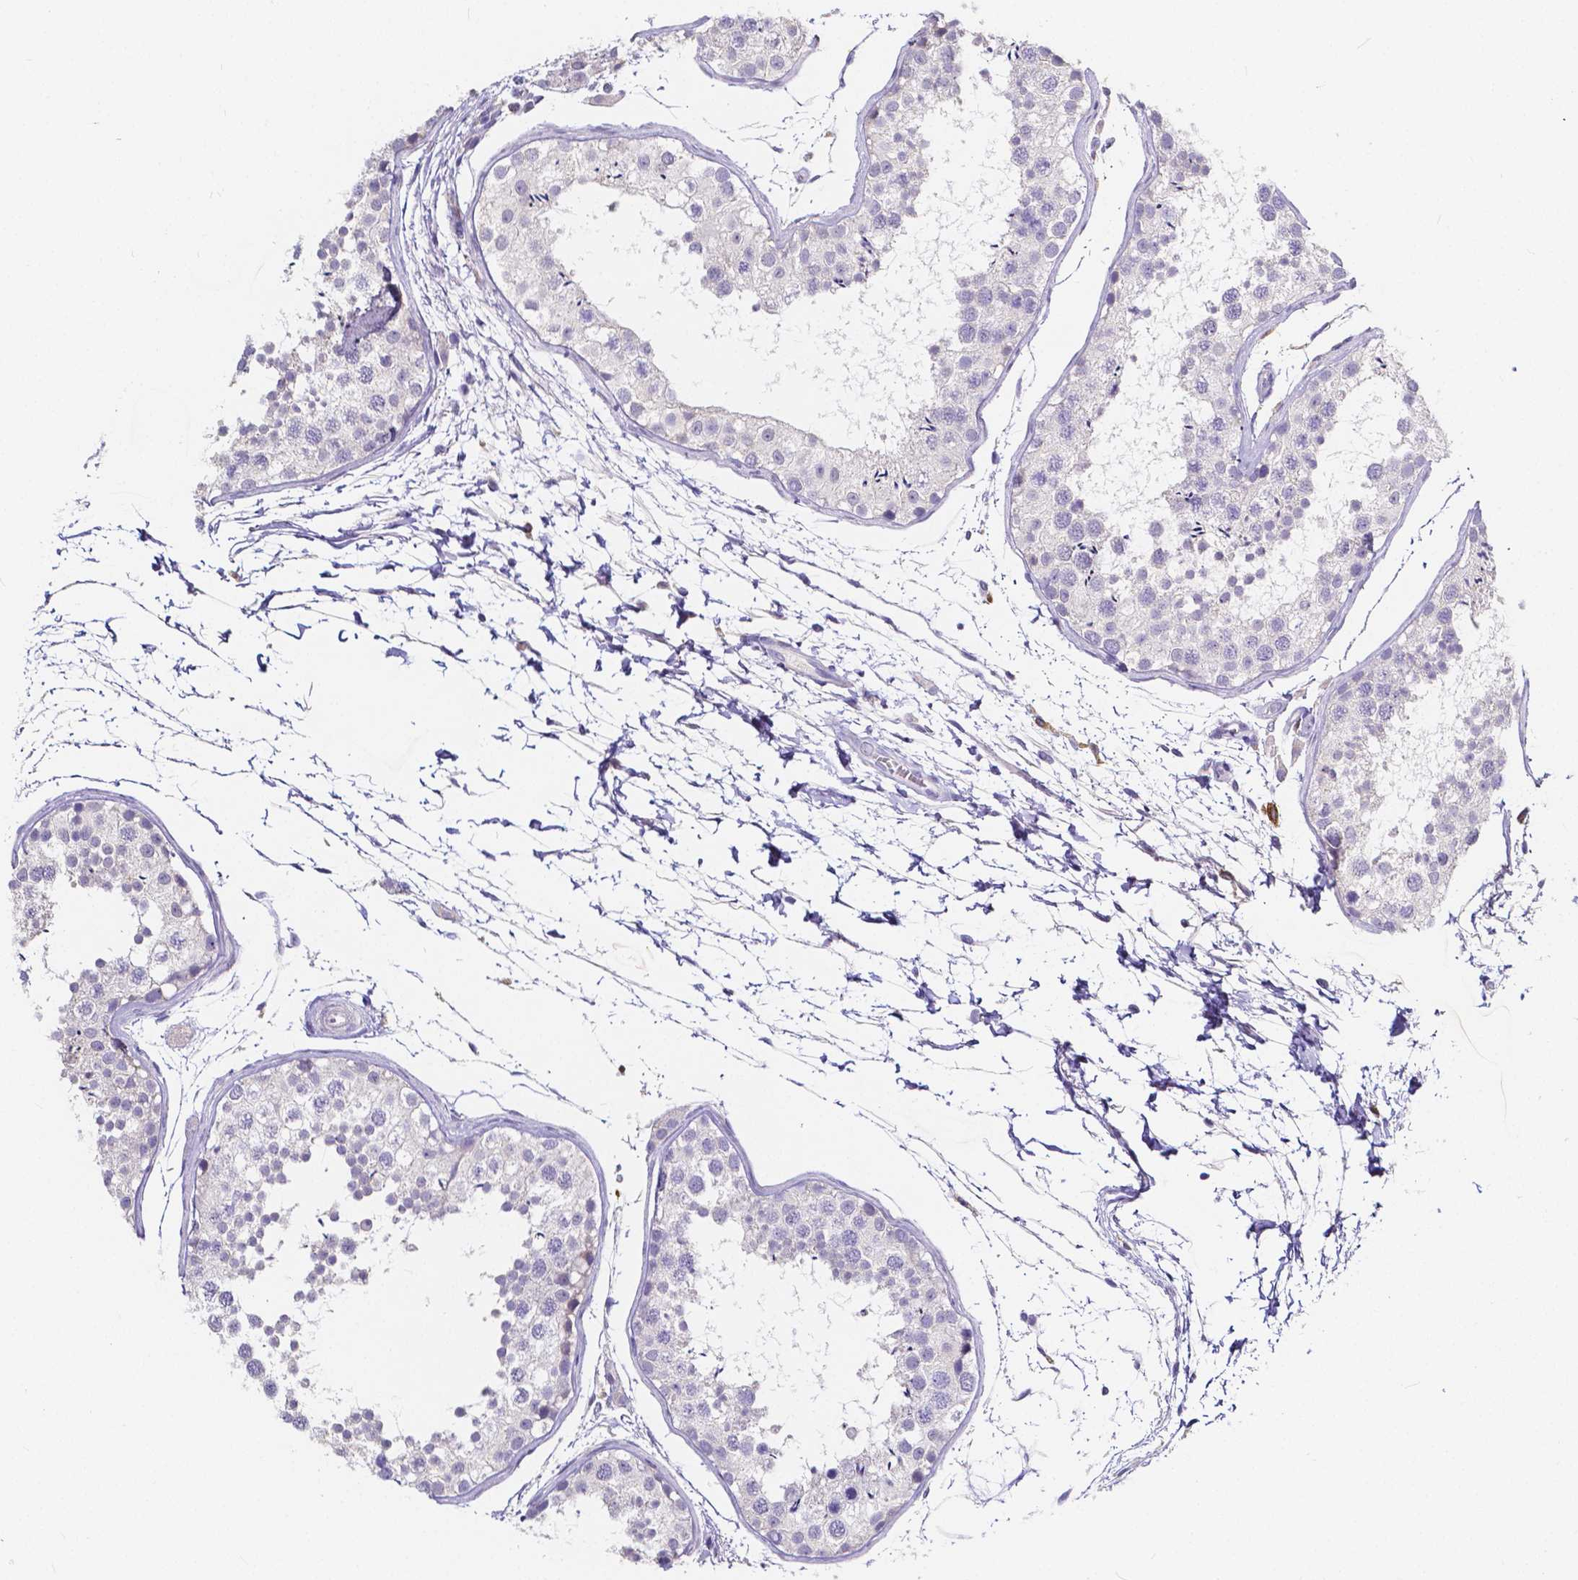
{"staining": {"intensity": "negative", "quantity": "none", "location": "none"}, "tissue": "testis", "cell_type": "Cells in seminiferous ducts", "image_type": "normal", "snomed": [{"axis": "morphology", "description": "Normal tissue, NOS"}, {"axis": "topography", "description": "Testis"}], "caption": "Cells in seminiferous ducts show no significant protein expression in normal testis.", "gene": "ACP5", "patient": {"sex": "male", "age": 29}}